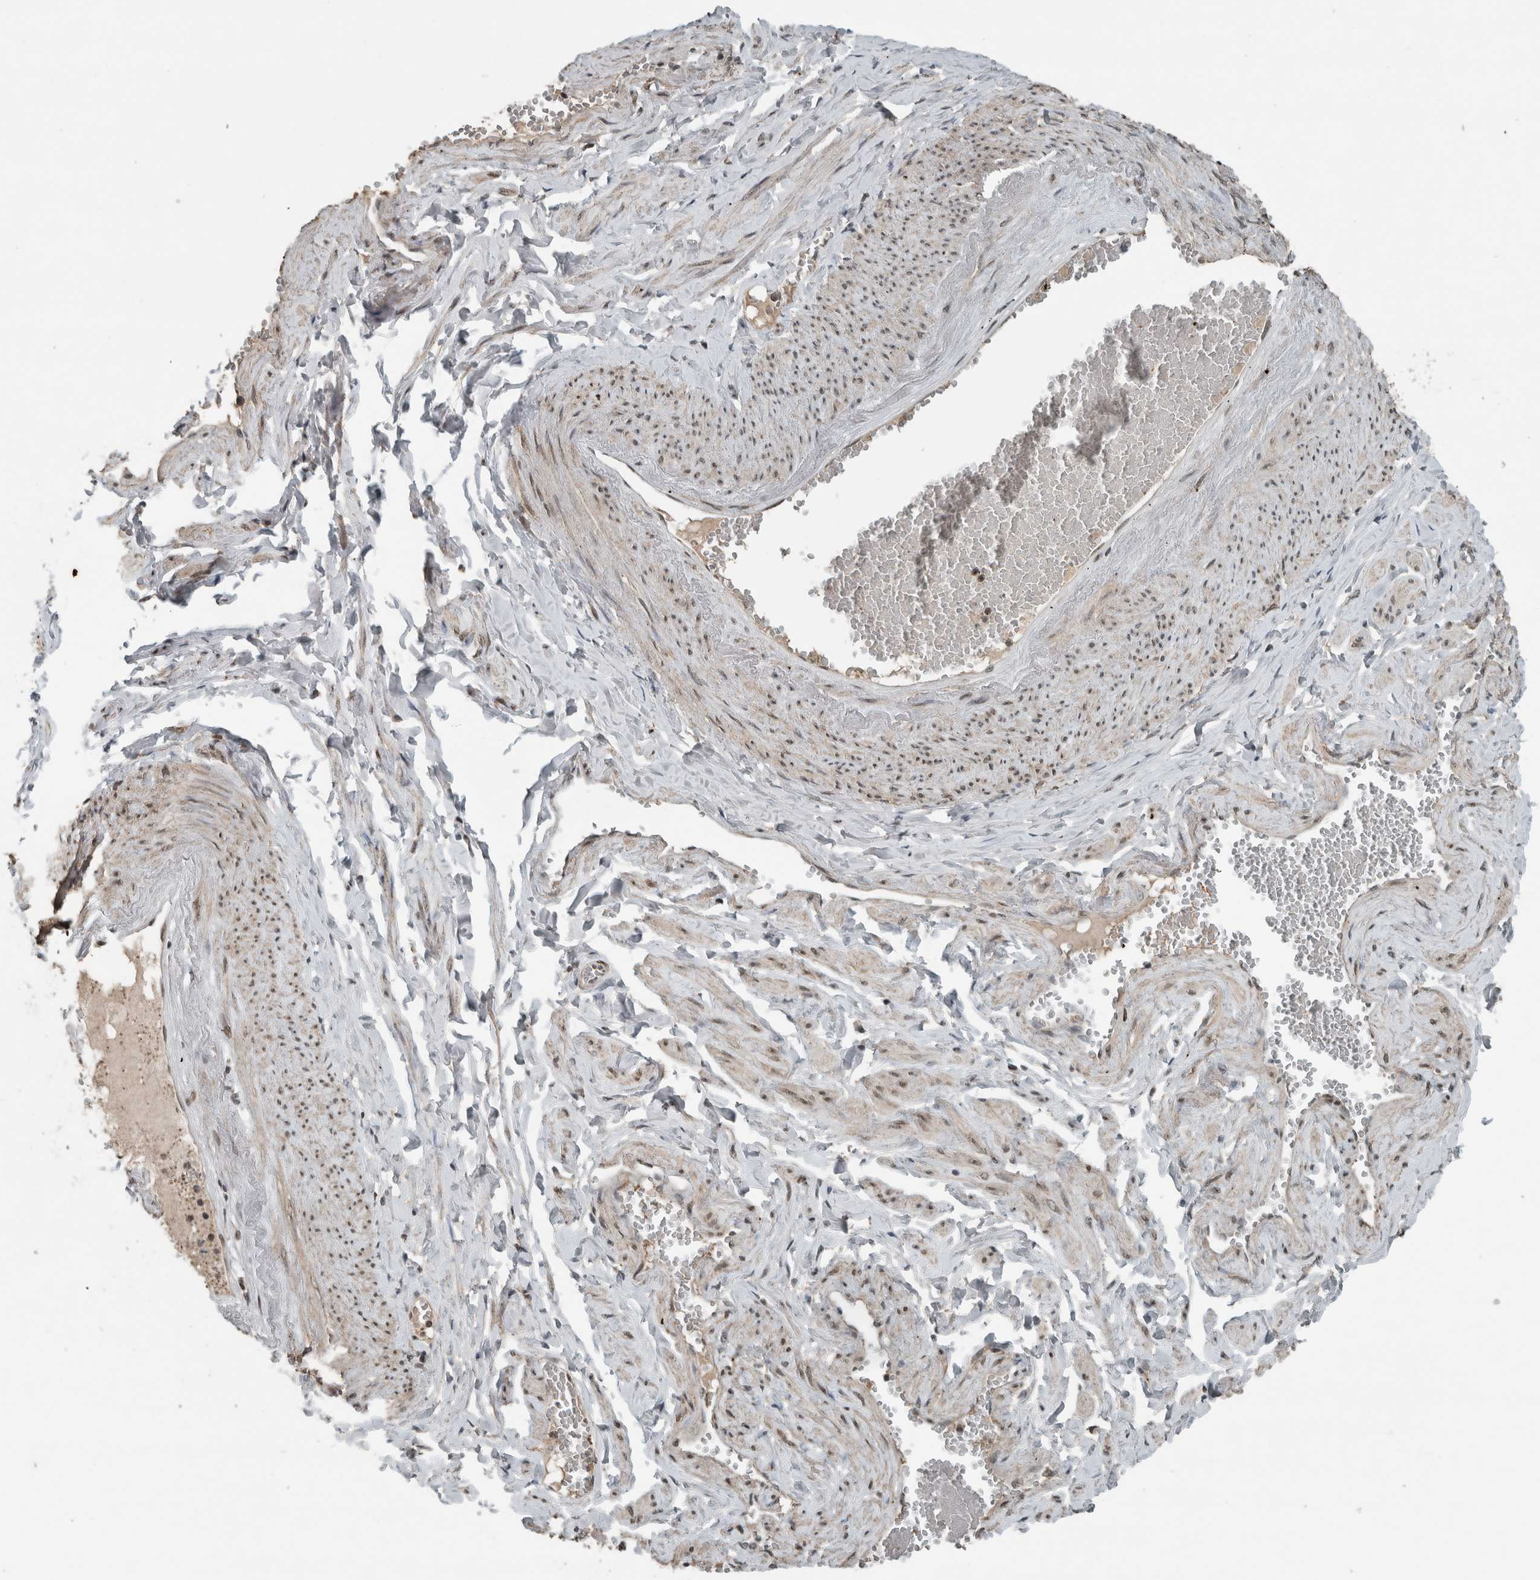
{"staining": {"intensity": "weak", "quantity": "<25%", "location": "nuclear"}, "tissue": "adipose tissue", "cell_type": "Adipocytes", "image_type": "normal", "snomed": [{"axis": "morphology", "description": "Normal tissue, NOS"}, {"axis": "topography", "description": "Vascular tissue"}, {"axis": "topography", "description": "Fallopian tube"}, {"axis": "topography", "description": "Ovary"}], "caption": "The immunohistochemistry micrograph has no significant expression in adipocytes of adipose tissue.", "gene": "ZNF24", "patient": {"sex": "female", "age": 67}}